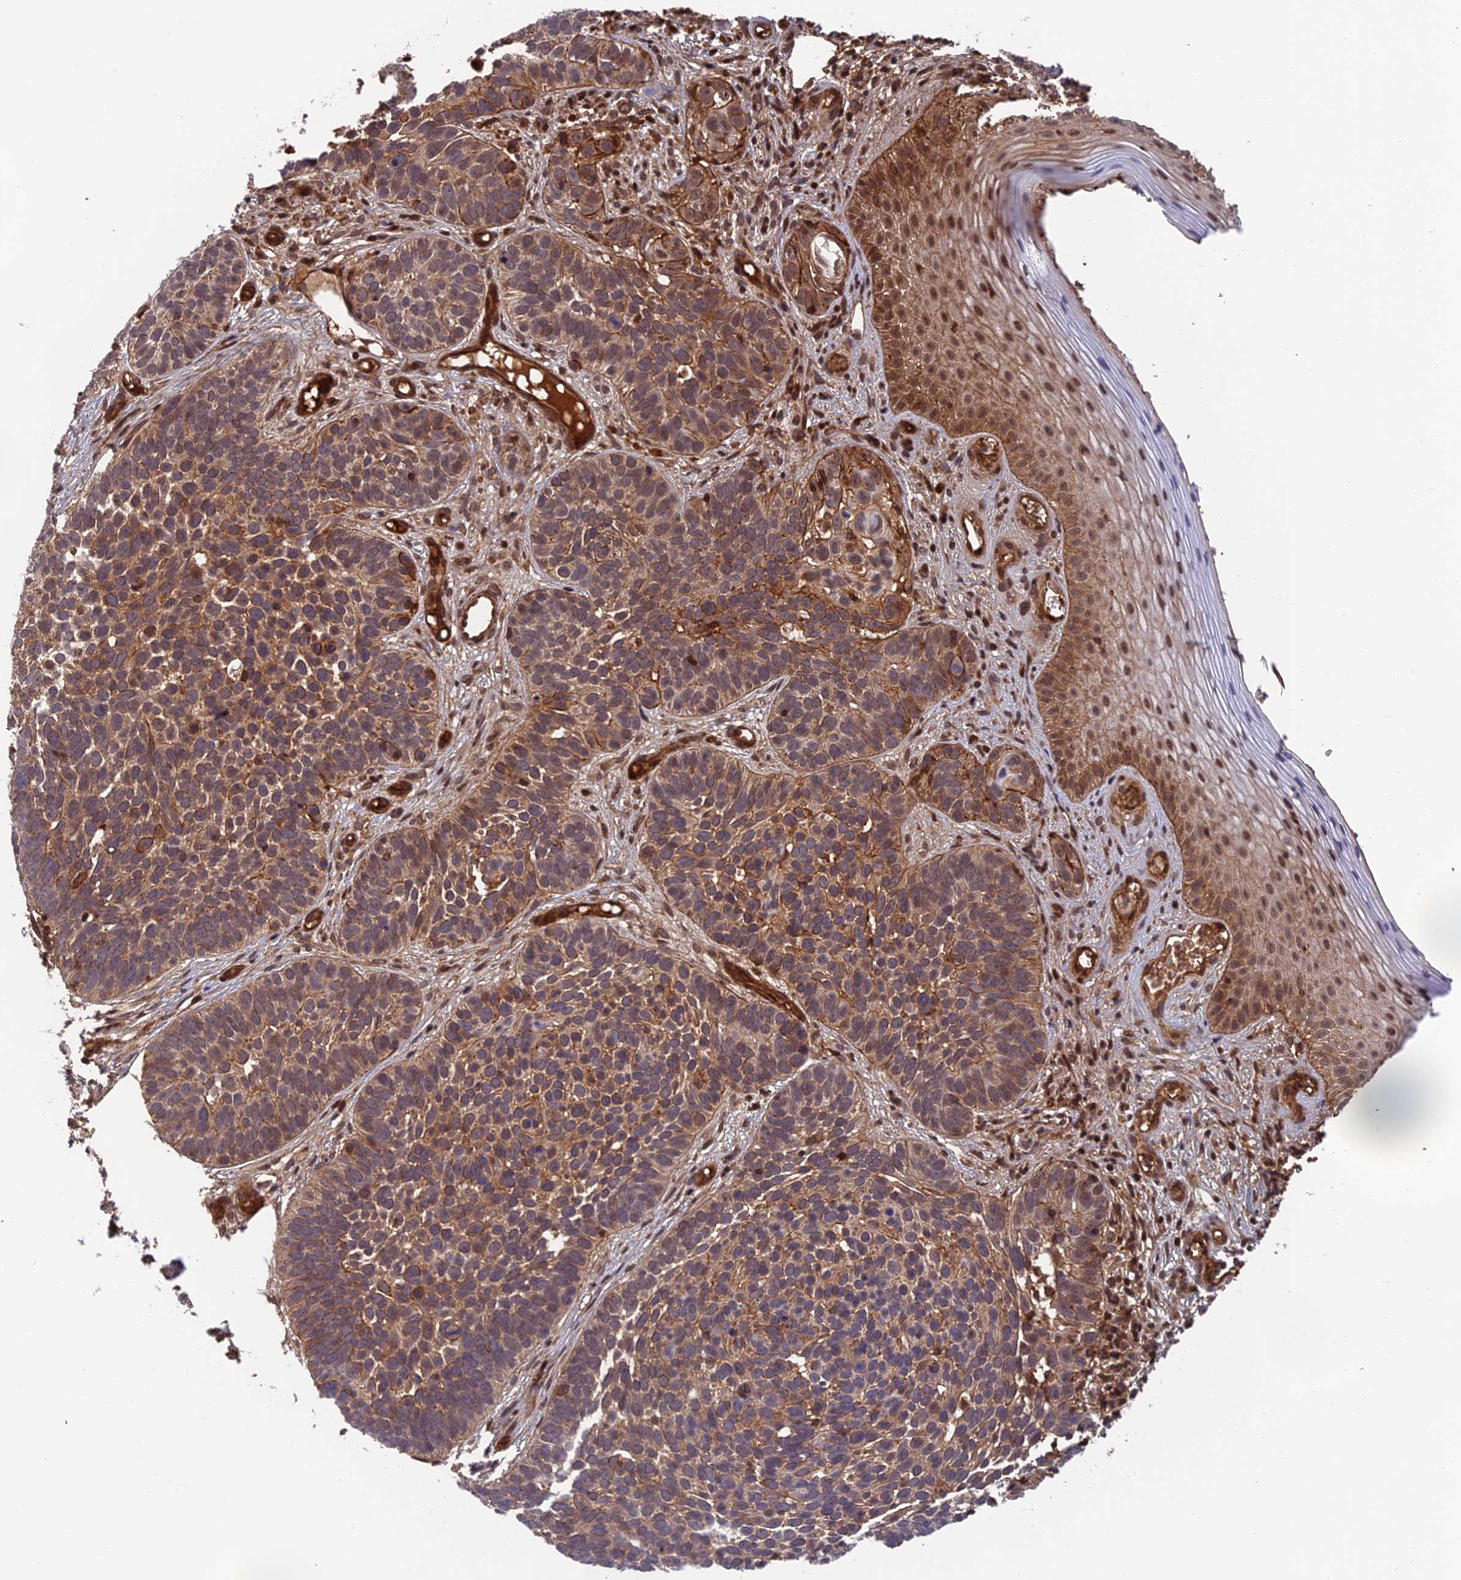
{"staining": {"intensity": "moderate", "quantity": ">75%", "location": "cytoplasmic/membranous"}, "tissue": "skin cancer", "cell_type": "Tumor cells", "image_type": "cancer", "snomed": [{"axis": "morphology", "description": "Basal cell carcinoma"}, {"axis": "topography", "description": "Skin"}], "caption": "A micrograph of human skin basal cell carcinoma stained for a protein reveals moderate cytoplasmic/membranous brown staining in tumor cells. (Brightfield microscopy of DAB IHC at high magnification).", "gene": "OSBPL1A", "patient": {"sex": "male", "age": 89}}